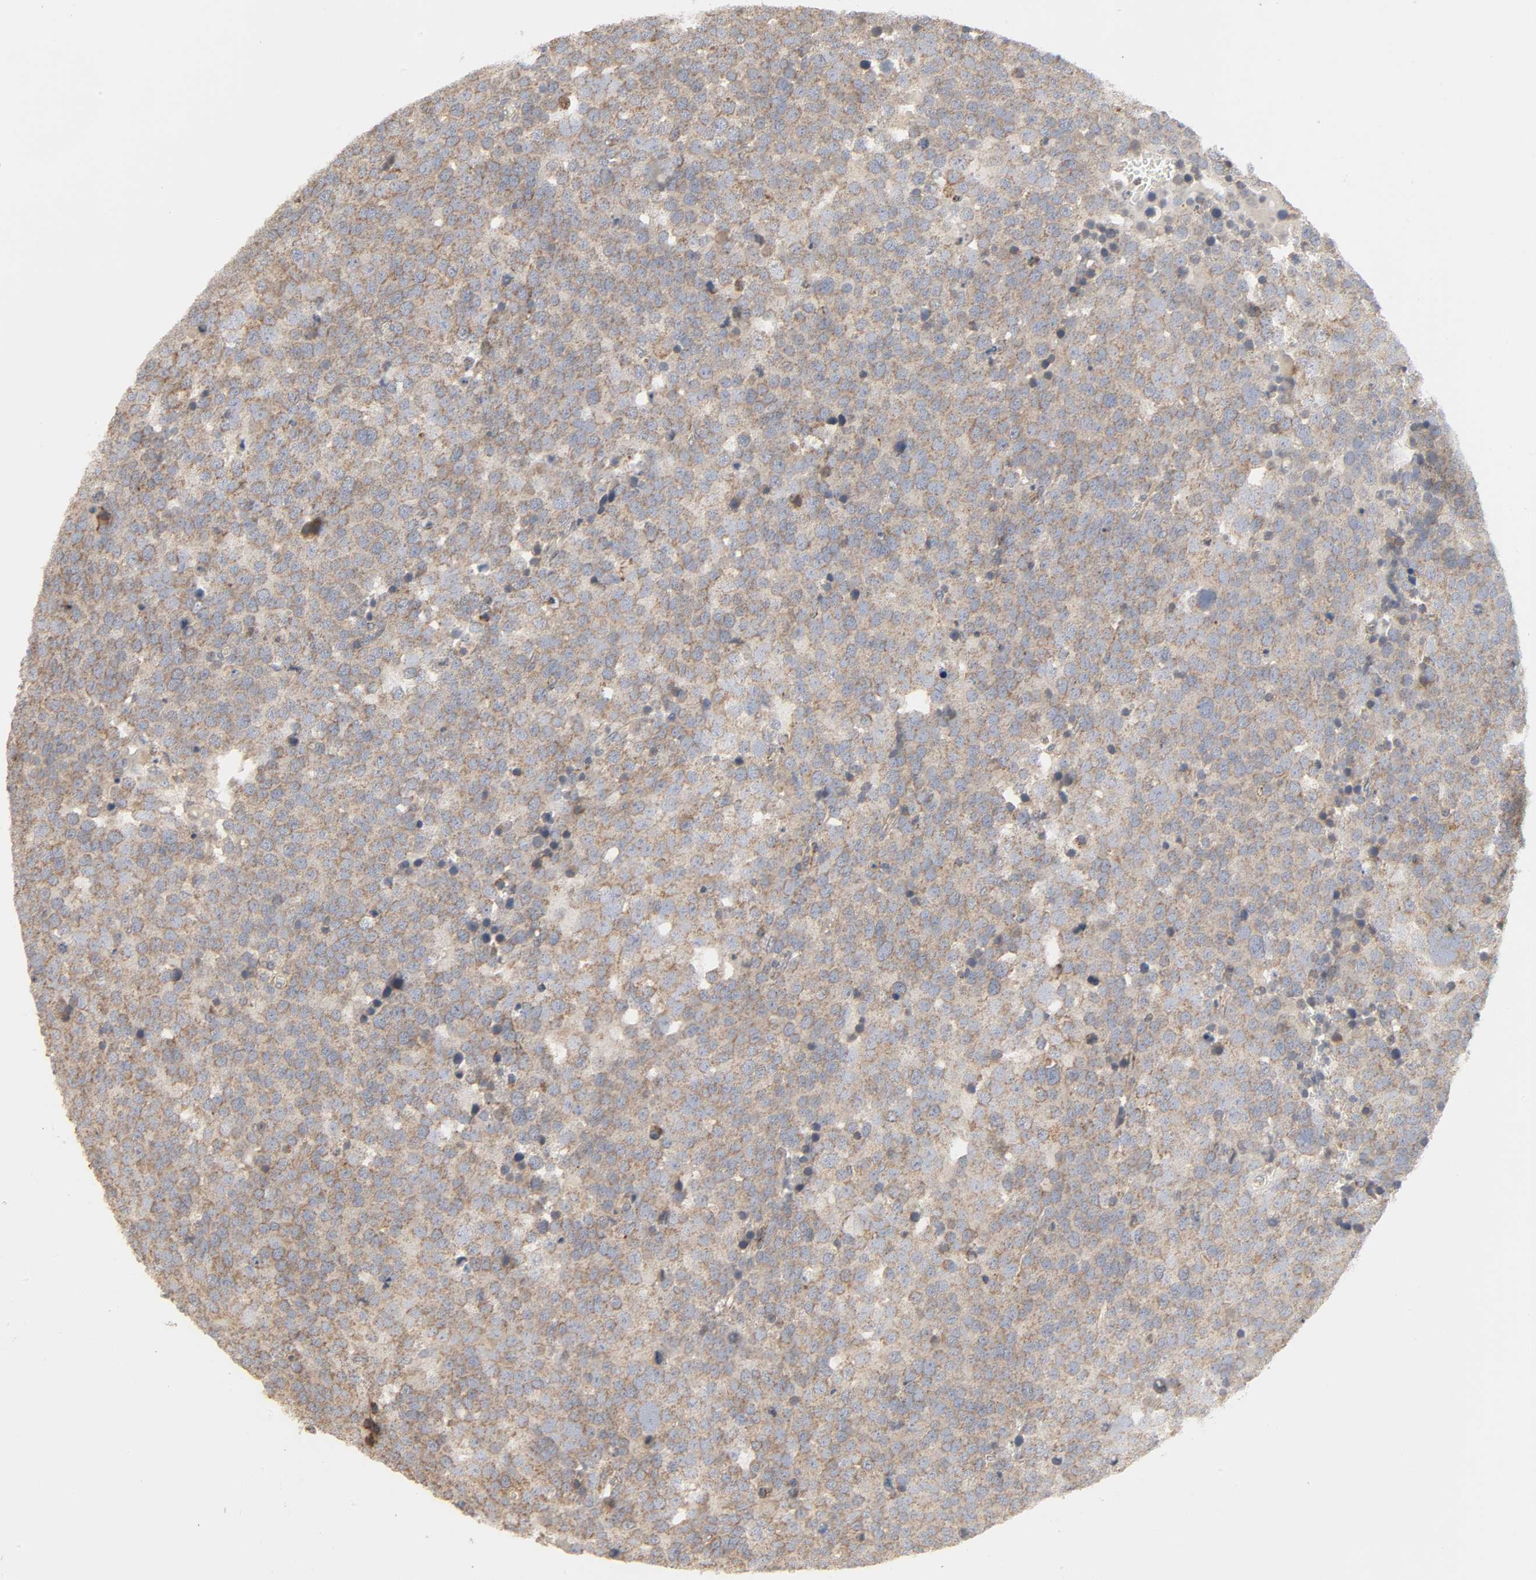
{"staining": {"intensity": "weak", "quantity": ">75%", "location": "cytoplasmic/membranous"}, "tissue": "testis cancer", "cell_type": "Tumor cells", "image_type": "cancer", "snomed": [{"axis": "morphology", "description": "Seminoma, NOS"}, {"axis": "topography", "description": "Testis"}], "caption": "Immunohistochemistry of testis cancer (seminoma) demonstrates low levels of weak cytoplasmic/membranous positivity in approximately >75% of tumor cells. The protein is shown in brown color, while the nuclei are stained blue.", "gene": "CLEC4E", "patient": {"sex": "male", "age": 71}}